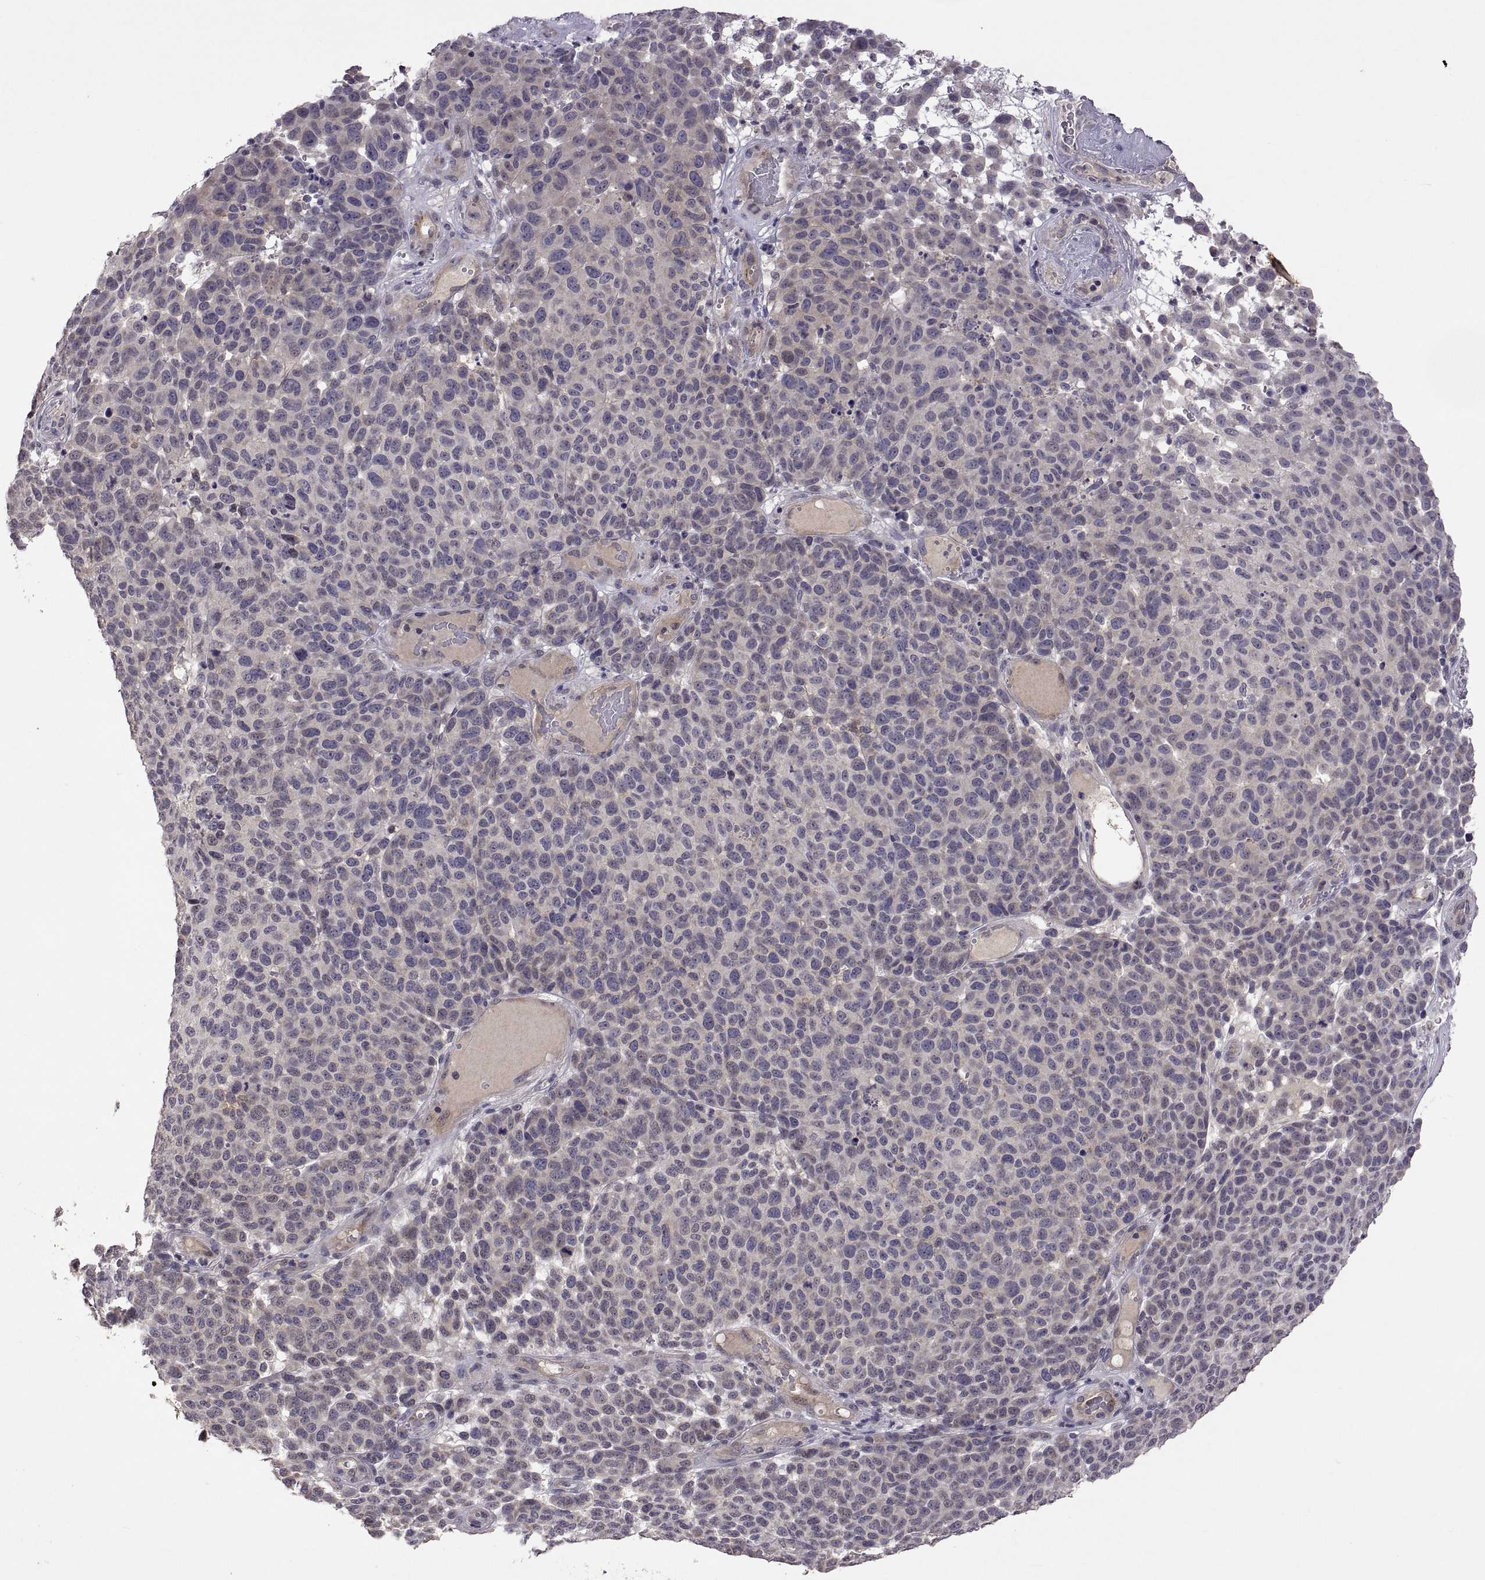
{"staining": {"intensity": "negative", "quantity": "none", "location": "none"}, "tissue": "melanoma", "cell_type": "Tumor cells", "image_type": "cancer", "snomed": [{"axis": "morphology", "description": "Malignant melanoma, NOS"}, {"axis": "topography", "description": "Skin"}], "caption": "This is an immunohistochemistry (IHC) micrograph of human melanoma. There is no positivity in tumor cells.", "gene": "LAMA1", "patient": {"sex": "male", "age": 59}}